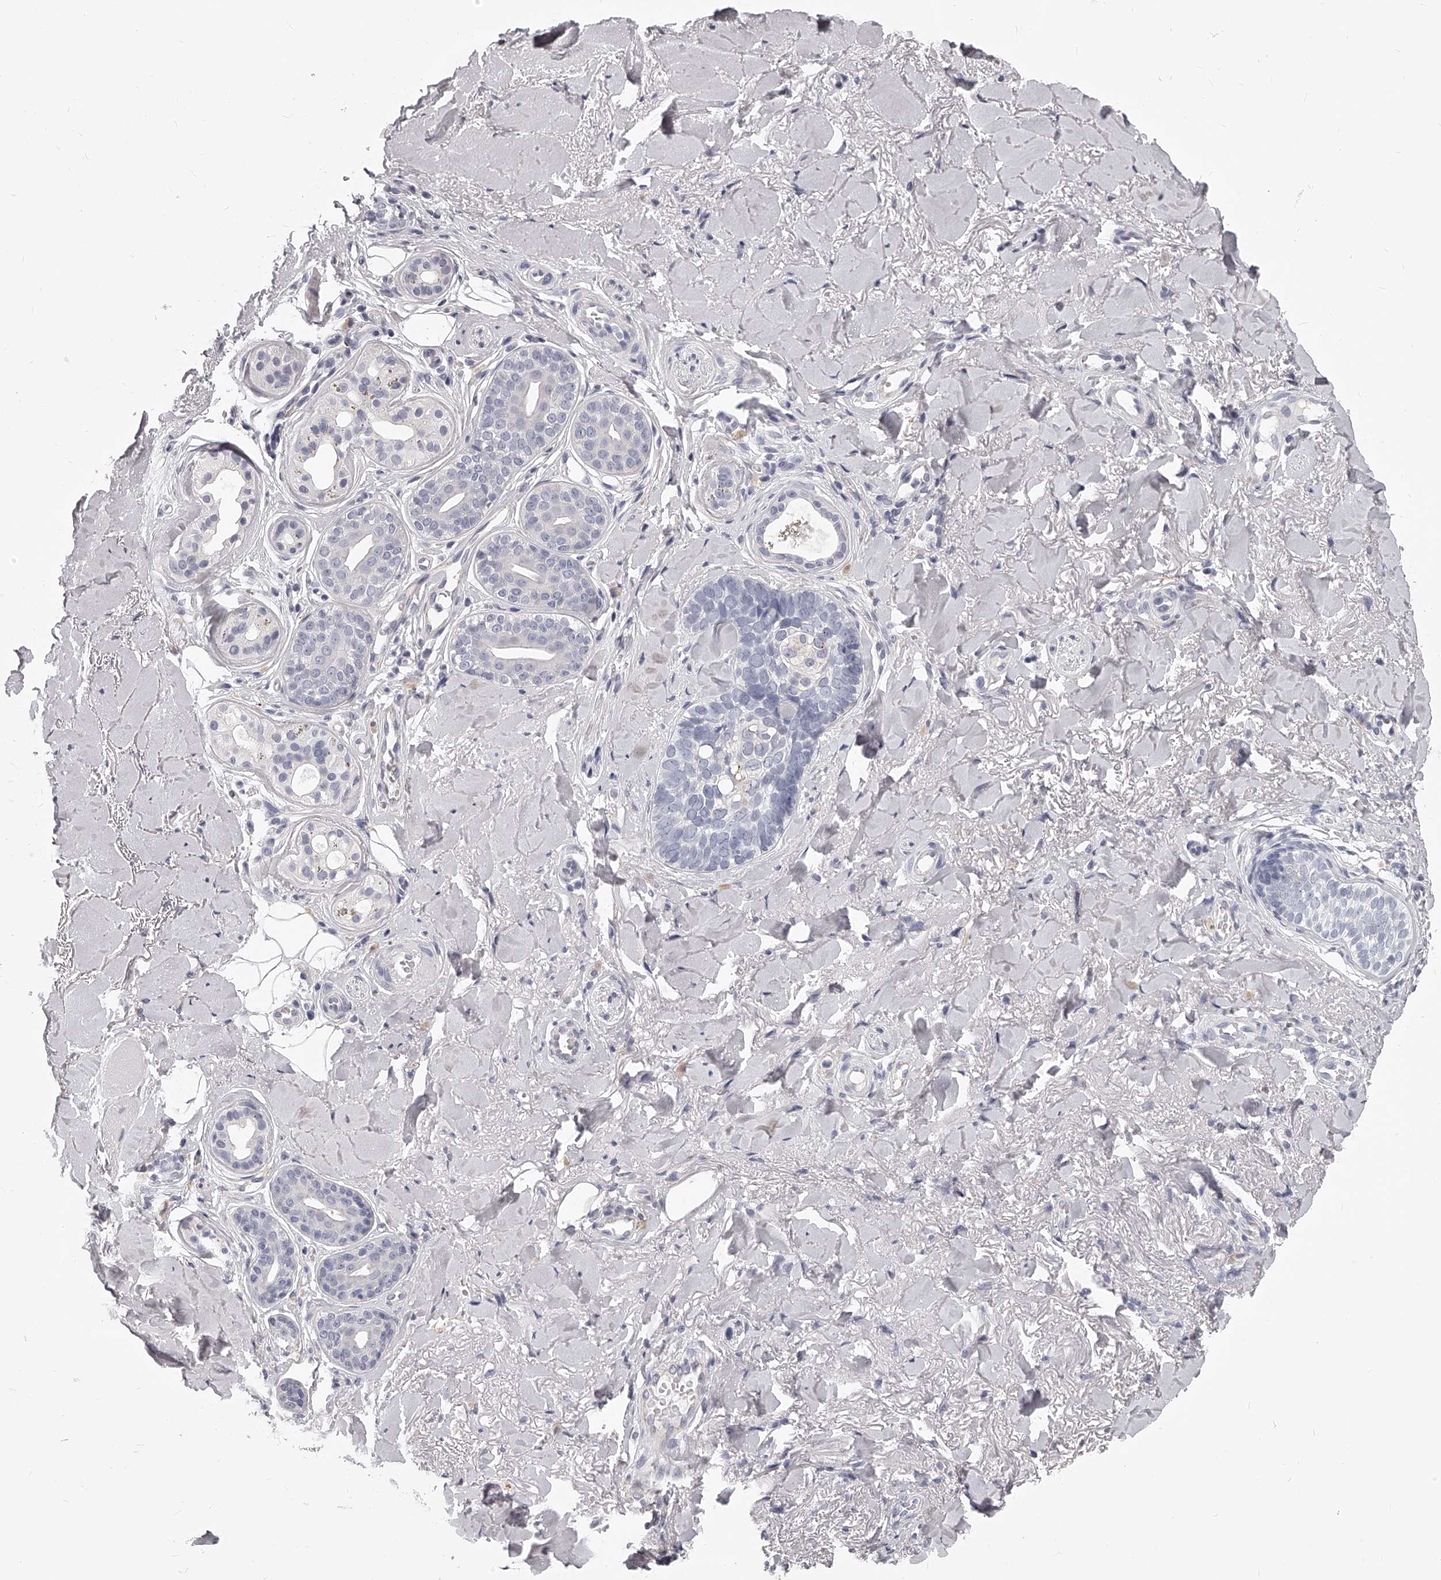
{"staining": {"intensity": "negative", "quantity": "none", "location": "none"}, "tissue": "skin cancer", "cell_type": "Tumor cells", "image_type": "cancer", "snomed": [{"axis": "morphology", "description": "Basal cell carcinoma"}, {"axis": "topography", "description": "Skin"}], "caption": "High magnification brightfield microscopy of skin cancer (basal cell carcinoma) stained with DAB (3,3'-diaminobenzidine) (brown) and counterstained with hematoxylin (blue): tumor cells show no significant positivity.", "gene": "DMRT1", "patient": {"sex": "female", "age": 82}}